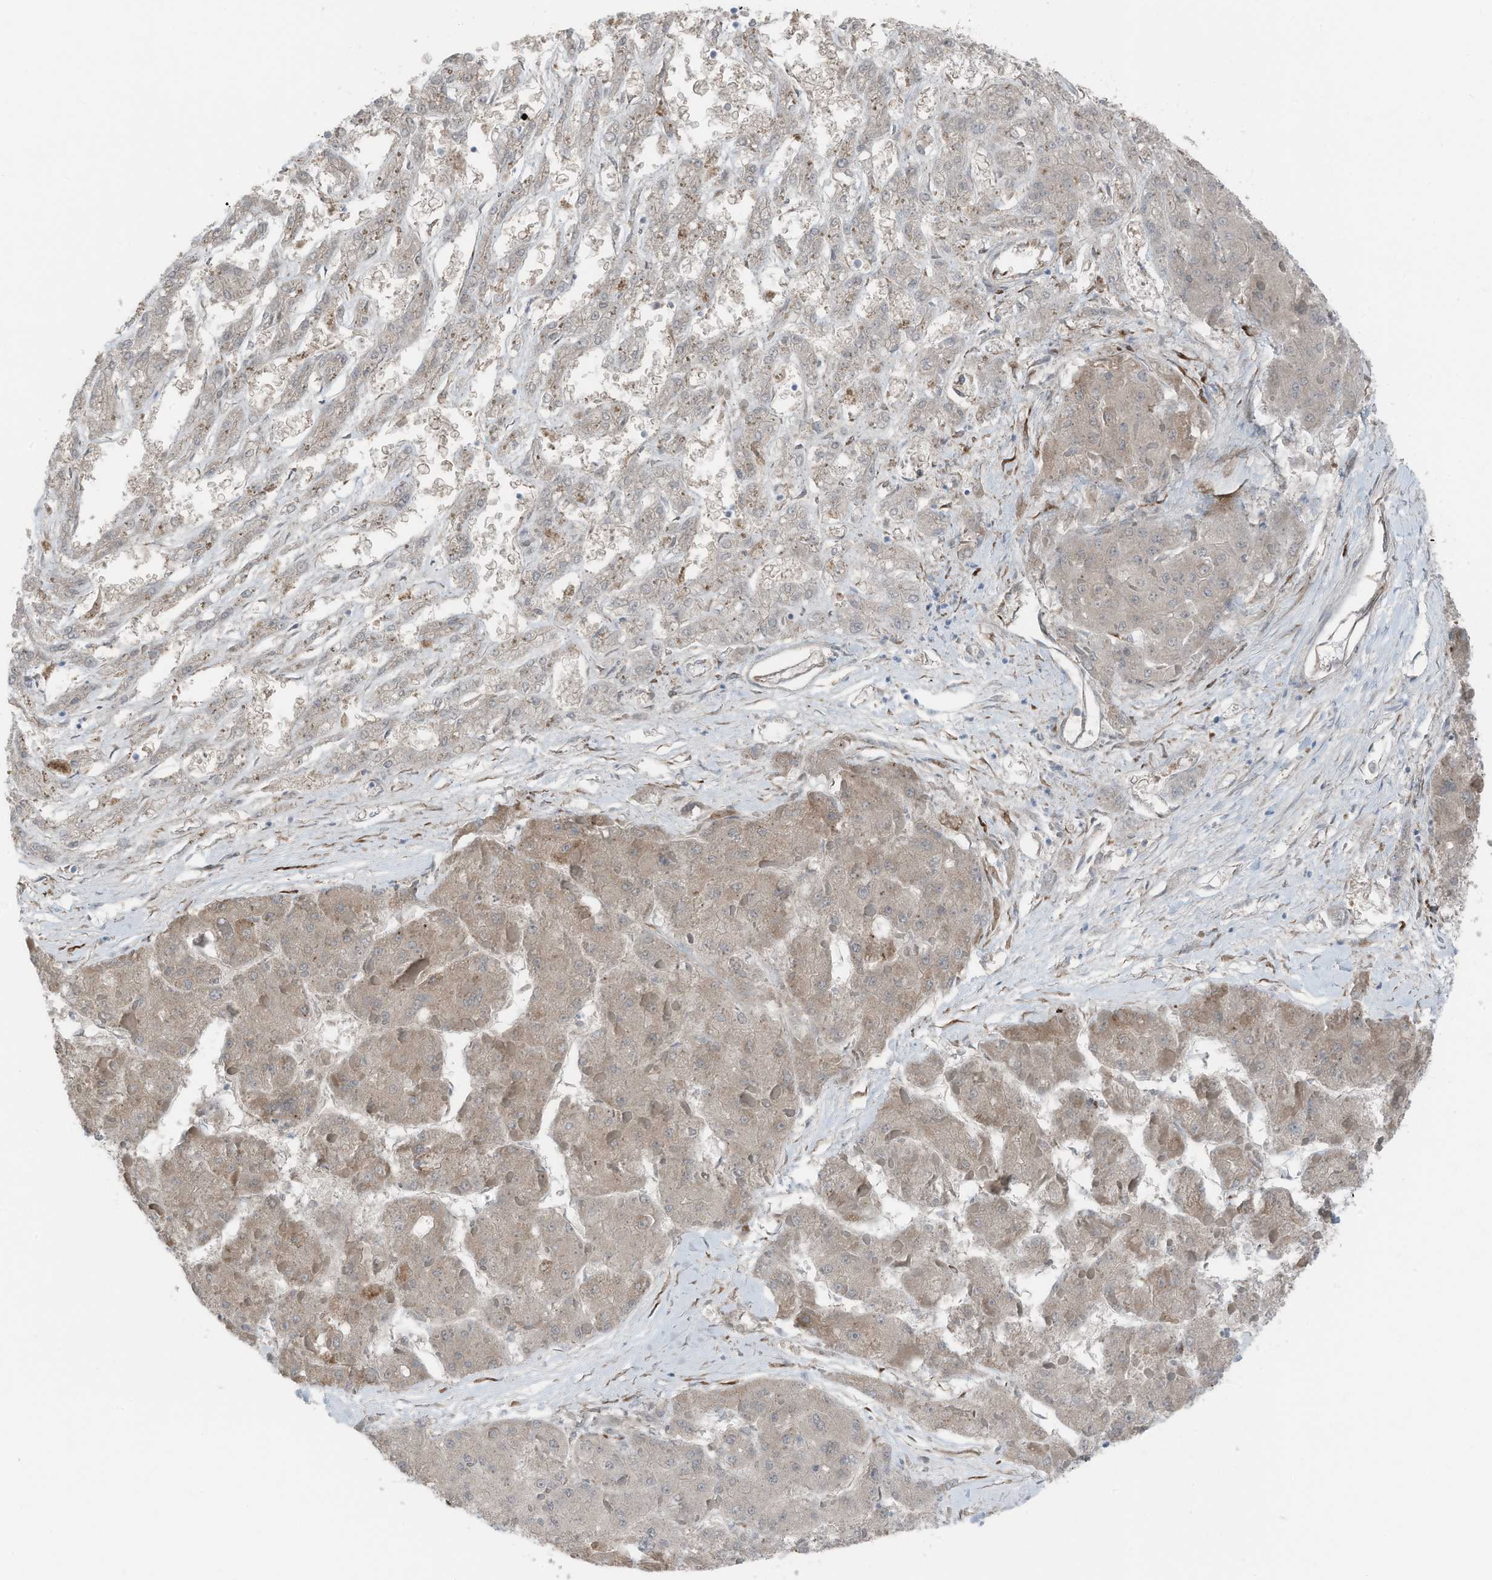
{"staining": {"intensity": "weak", "quantity": "<25%", "location": "cytoplasmic/membranous"}, "tissue": "liver cancer", "cell_type": "Tumor cells", "image_type": "cancer", "snomed": [{"axis": "morphology", "description": "Carcinoma, Hepatocellular, NOS"}, {"axis": "topography", "description": "Liver"}], "caption": "Immunohistochemistry (IHC) histopathology image of liver cancer (hepatocellular carcinoma) stained for a protein (brown), which displays no staining in tumor cells.", "gene": "ARHGEF33", "patient": {"sex": "female", "age": 73}}